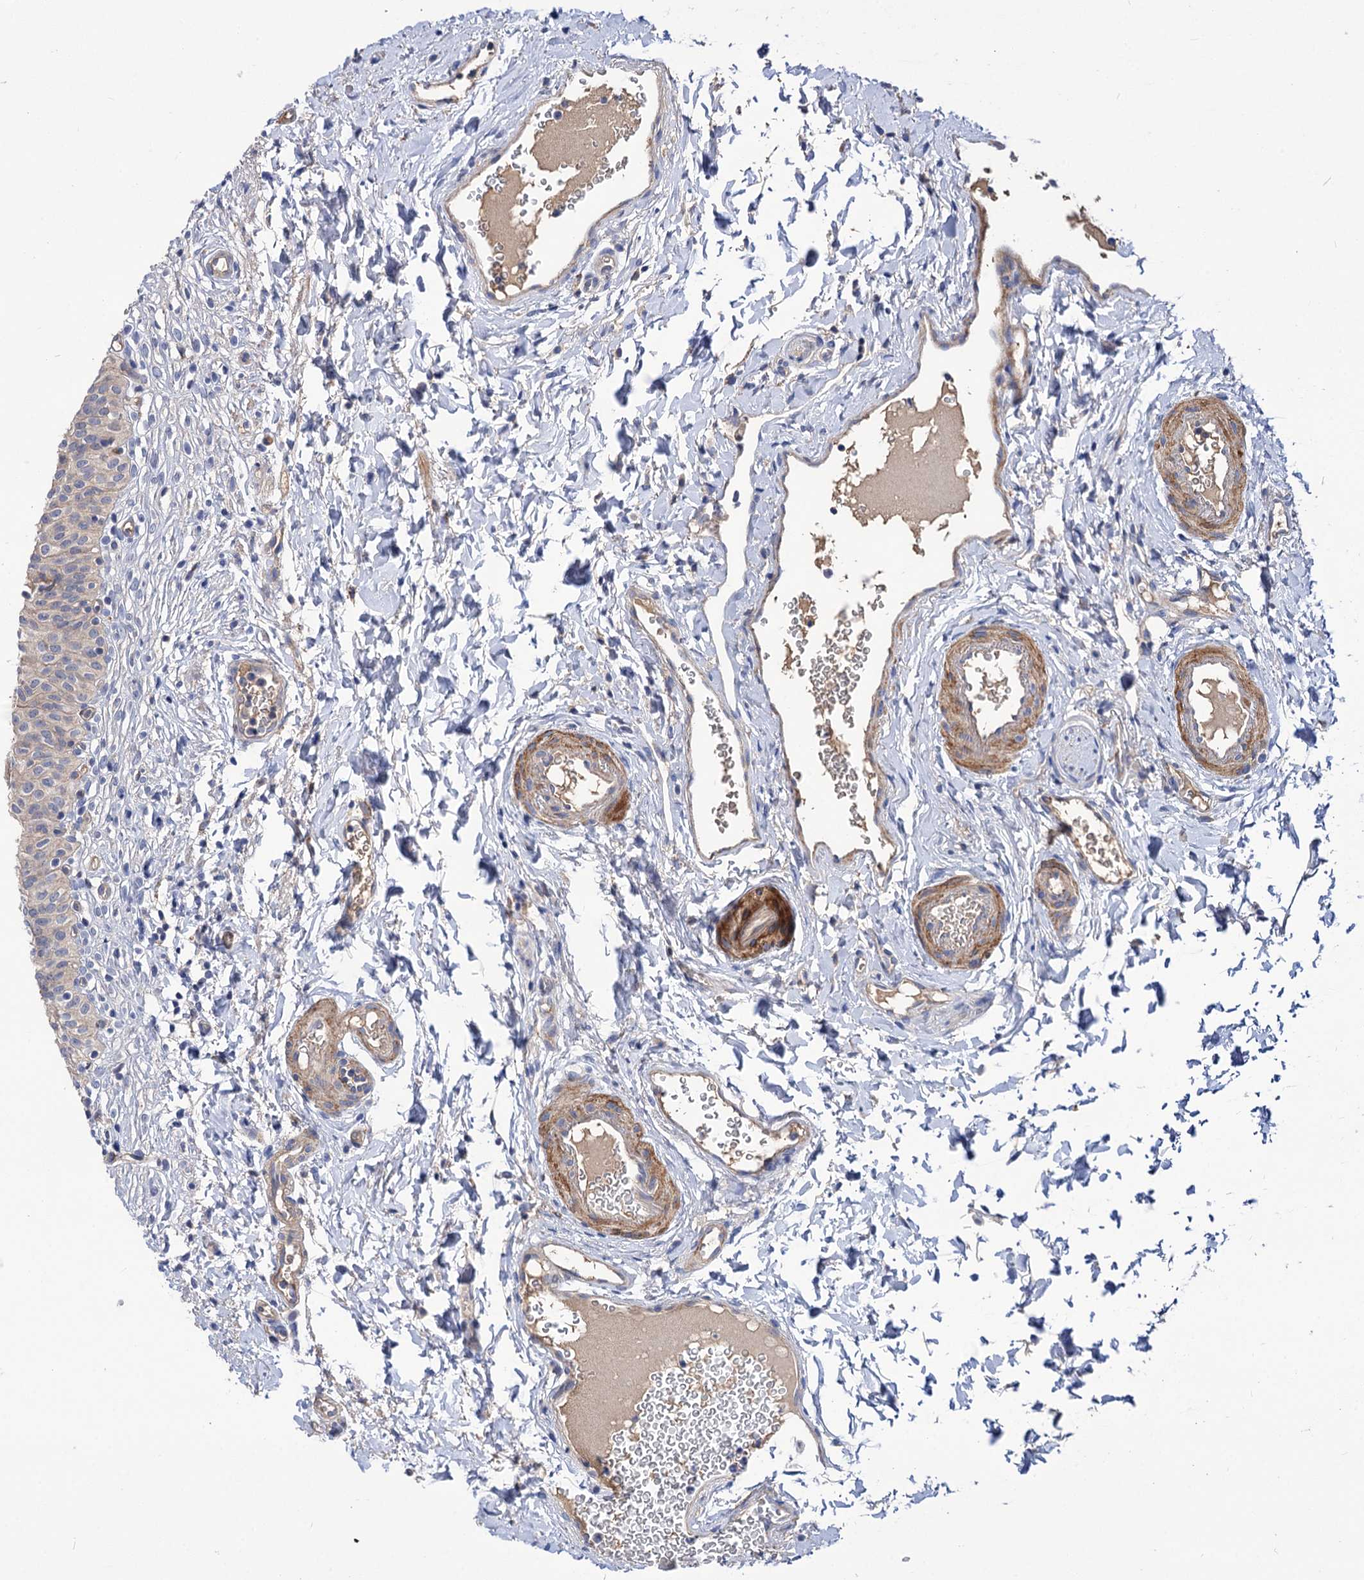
{"staining": {"intensity": "weak", "quantity": "25%-75%", "location": "cytoplasmic/membranous"}, "tissue": "urinary bladder", "cell_type": "Urothelial cells", "image_type": "normal", "snomed": [{"axis": "morphology", "description": "Normal tissue, NOS"}, {"axis": "topography", "description": "Urinary bladder"}], "caption": "Immunohistochemistry of normal human urinary bladder displays low levels of weak cytoplasmic/membranous positivity in approximately 25%-75% of urothelial cells. (brown staining indicates protein expression, while blue staining denotes nuclei).", "gene": "NUDCD2", "patient": {"sex": "male", "age": 55}}